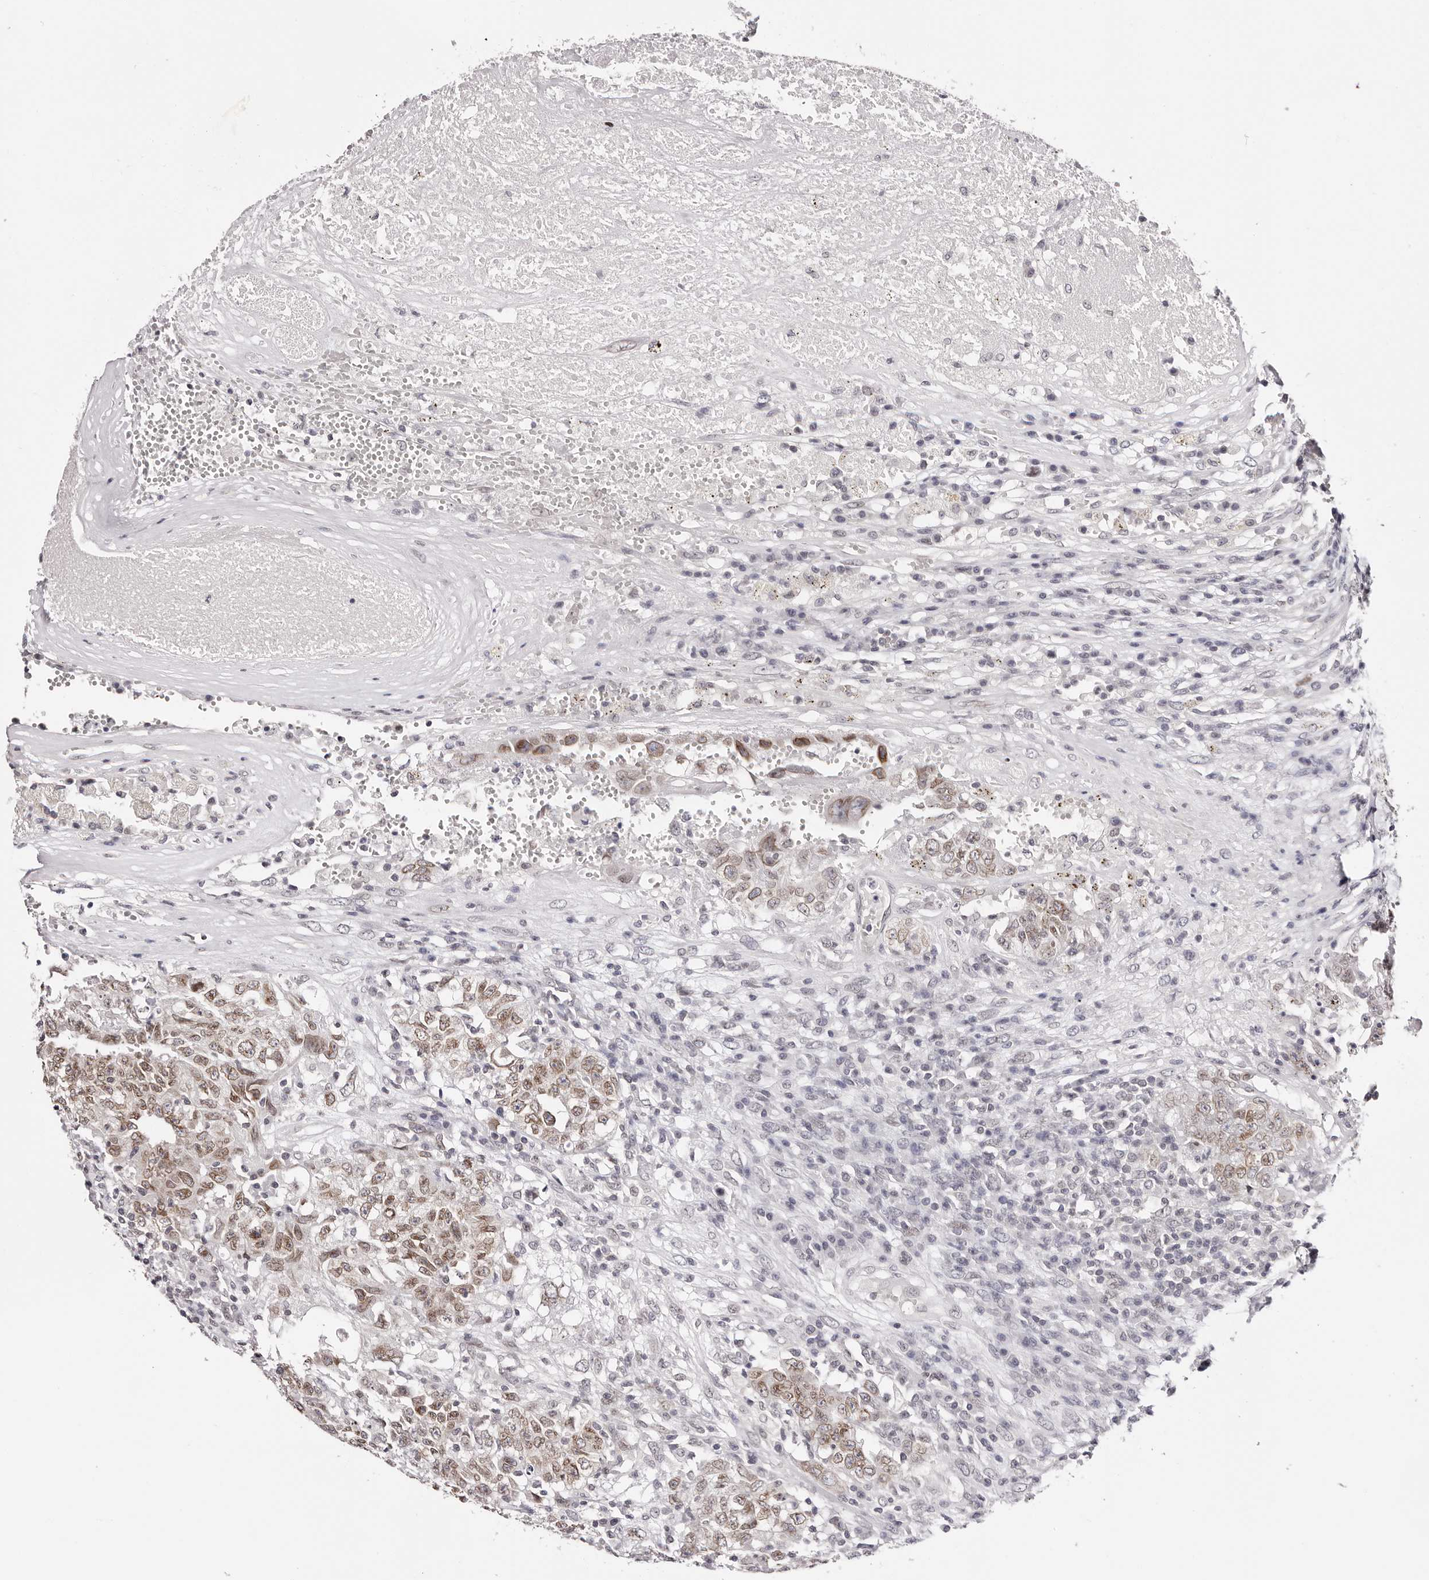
{"staining": {"intensity": "moderate", "quantity": ">75%", "location": "cytoplasmic/membranous,nuclear"}, "tissue": "testis cancer", "cell_type": "Tumor cells", "image_type": "cancer", "snomed": [{"axis": "morphology", "description": "Carcinoma, Embryonal, NOS"}, {"axis": "topography", "description": "Testis"}], "caption": "Immunohistochemistry (IHC) photomicrograph of neoplastic tissue: human testis cancer stained using immunohistochemistry exhibits medium levels of moderate protein expression localized specifically in the cytoplasmic/membranous and nuclear of tumor cells, appearing as a cytoplasmic/membranous and nuclear brown color.", "gene": "NUP153", "patient": {"sex": "male", "age": 26}}